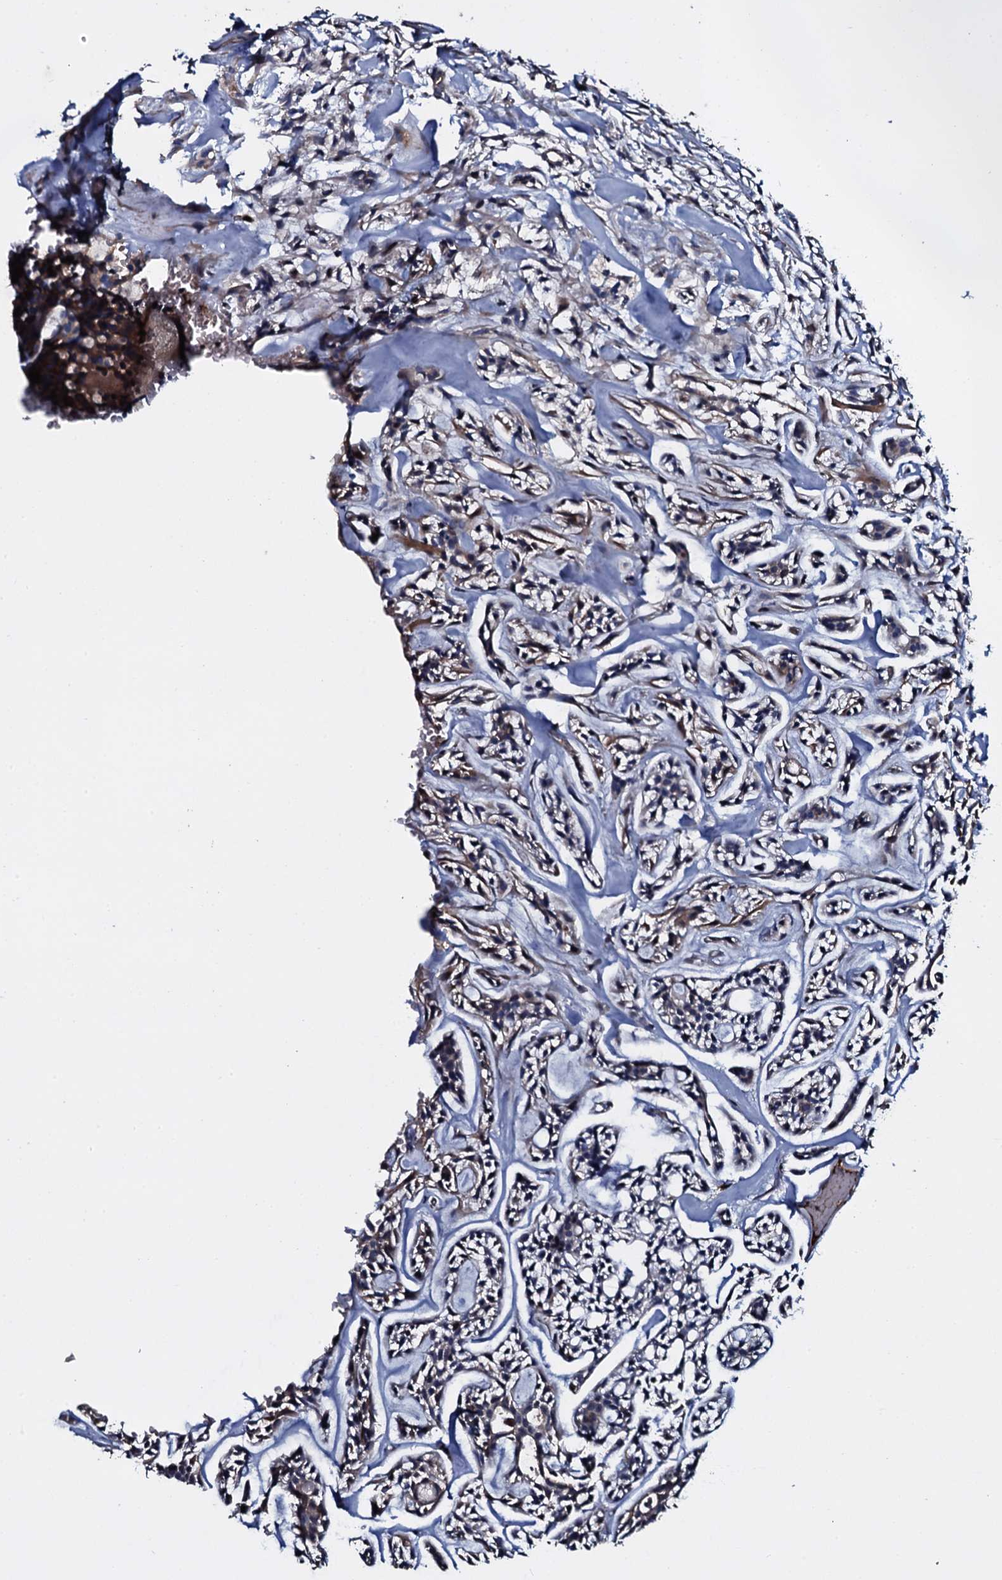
{"staining": {"intensity": "moderate", "quantity": "<25%", "location": "cytoplasmic/membranous"}, "tissue": "head and neck cancer", "cell_type": "Tumor cells", "image_type": "cancer", "snomed": [{"axis": "morphology", "description": "Adenocarcinoma, NOS"}, {"axis": "topography", "description": "Salivary gland"}, {"axis": "topography", "description": "Head-Neck"}], "caption": "A brown stain highlights moderate cytoplasmic/membranous staining of a protein in head and neck cancer tumor cells.", "gene": "LYG2", "patient": {"sex": "male", "age": 55}}